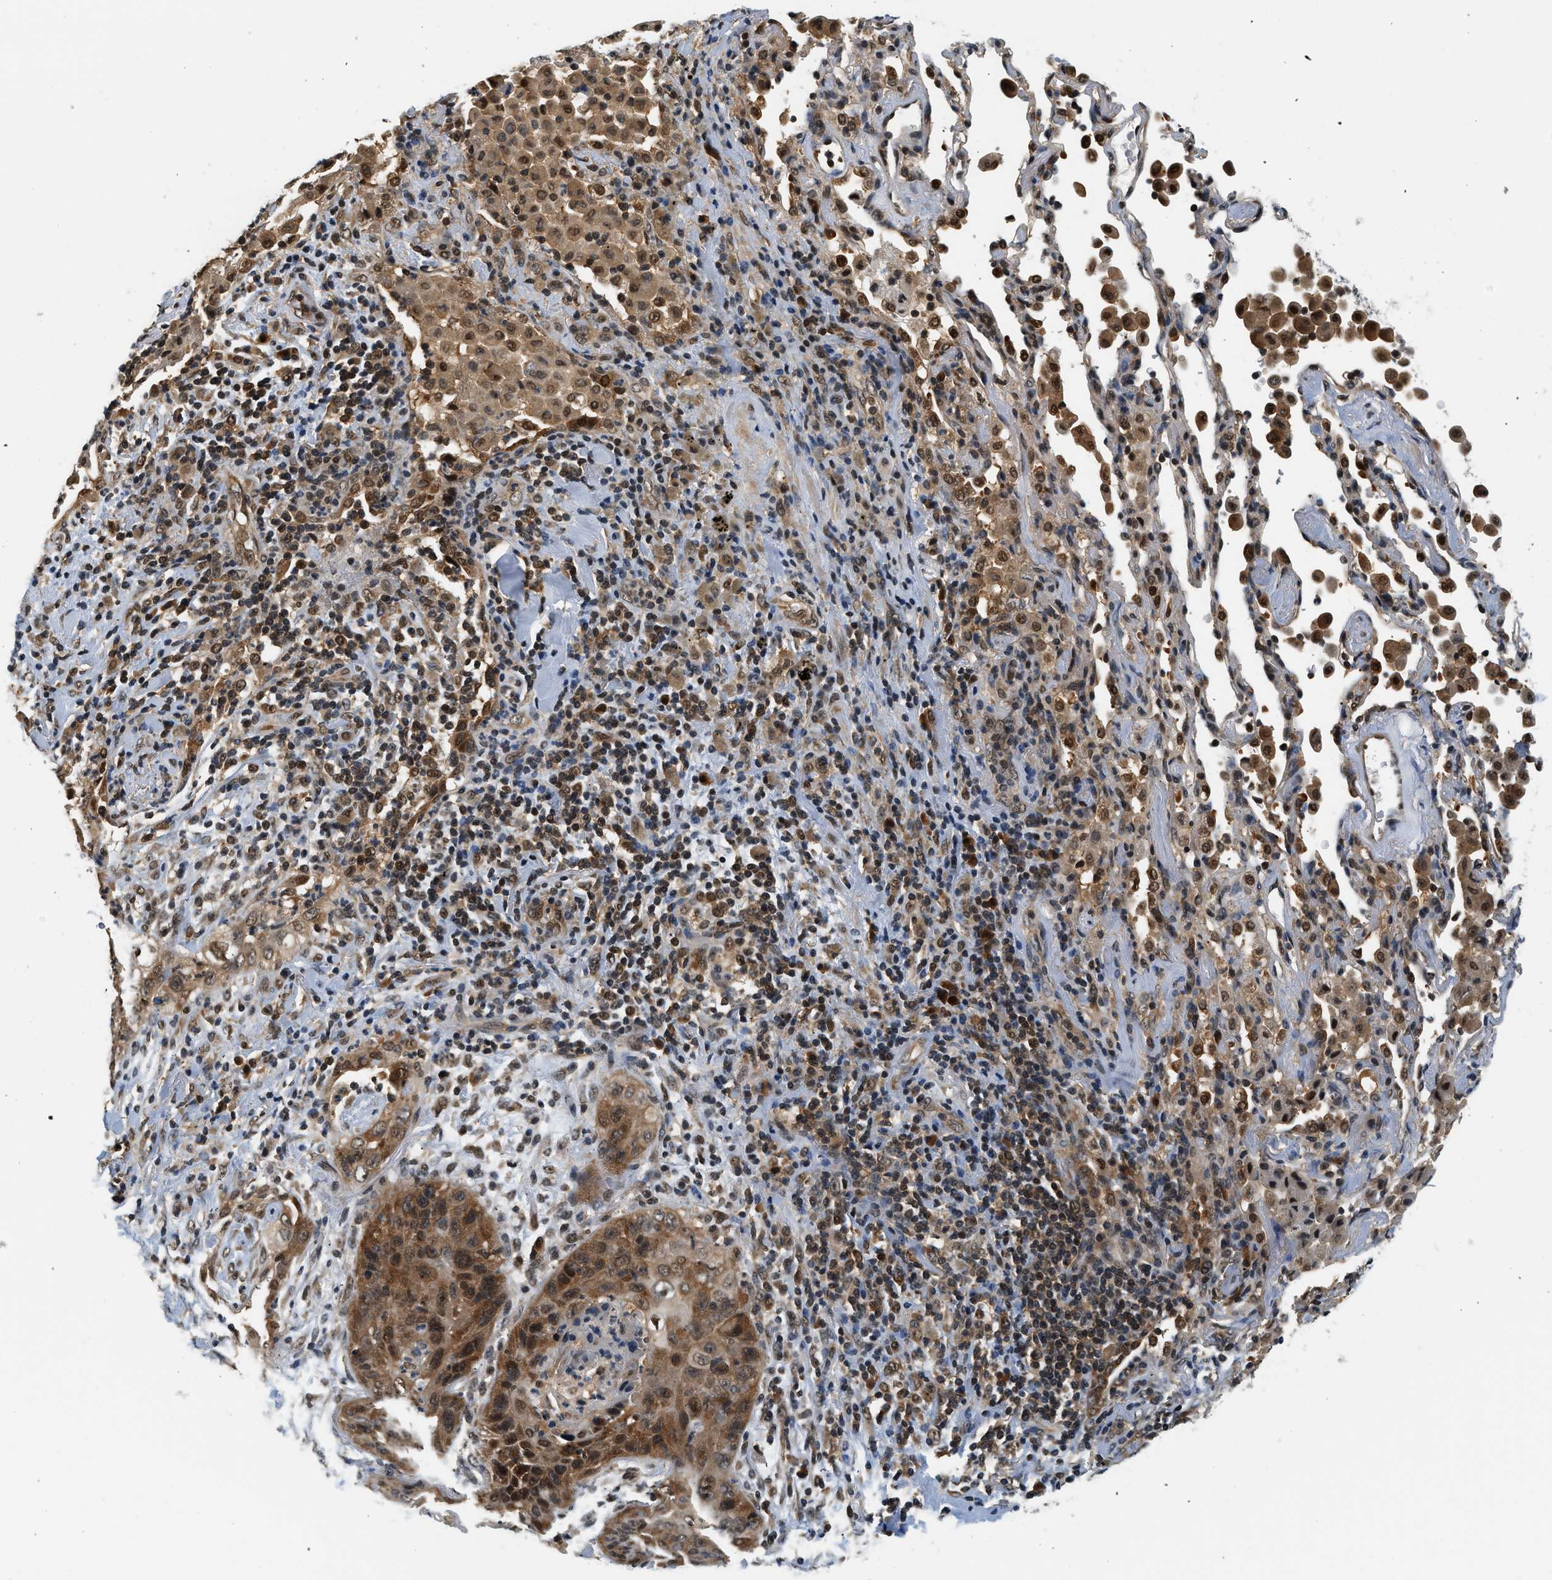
{"staining": {"intensity": "moderate", "quantity": ">75%", "location": "cytoplasmic/membranous,nuclear"}, "tissue": "lung cancer", "cell_type": "Tumor cells", "image_type": "cancer", "snomed": [{"axis": "morphology", "description": "Squamous cell carcinoma, NOS"}, {"axis": "topography", "description": "Lung"}], "caption": "Tumor cells demonstrate medium levels of moderate cytoplasmic/membranous and nuclear staining in approximately >75% of cells in lung cancer. The staining was performed using DAB (3,3'-diaminobenzidine) to visualize the protein expression in brown, while the nuclei were stained in blue with hematoxylin (Magnification: 20x).", "gene": "PSMD3", "patient": {"sex": "female", "age": 67}}